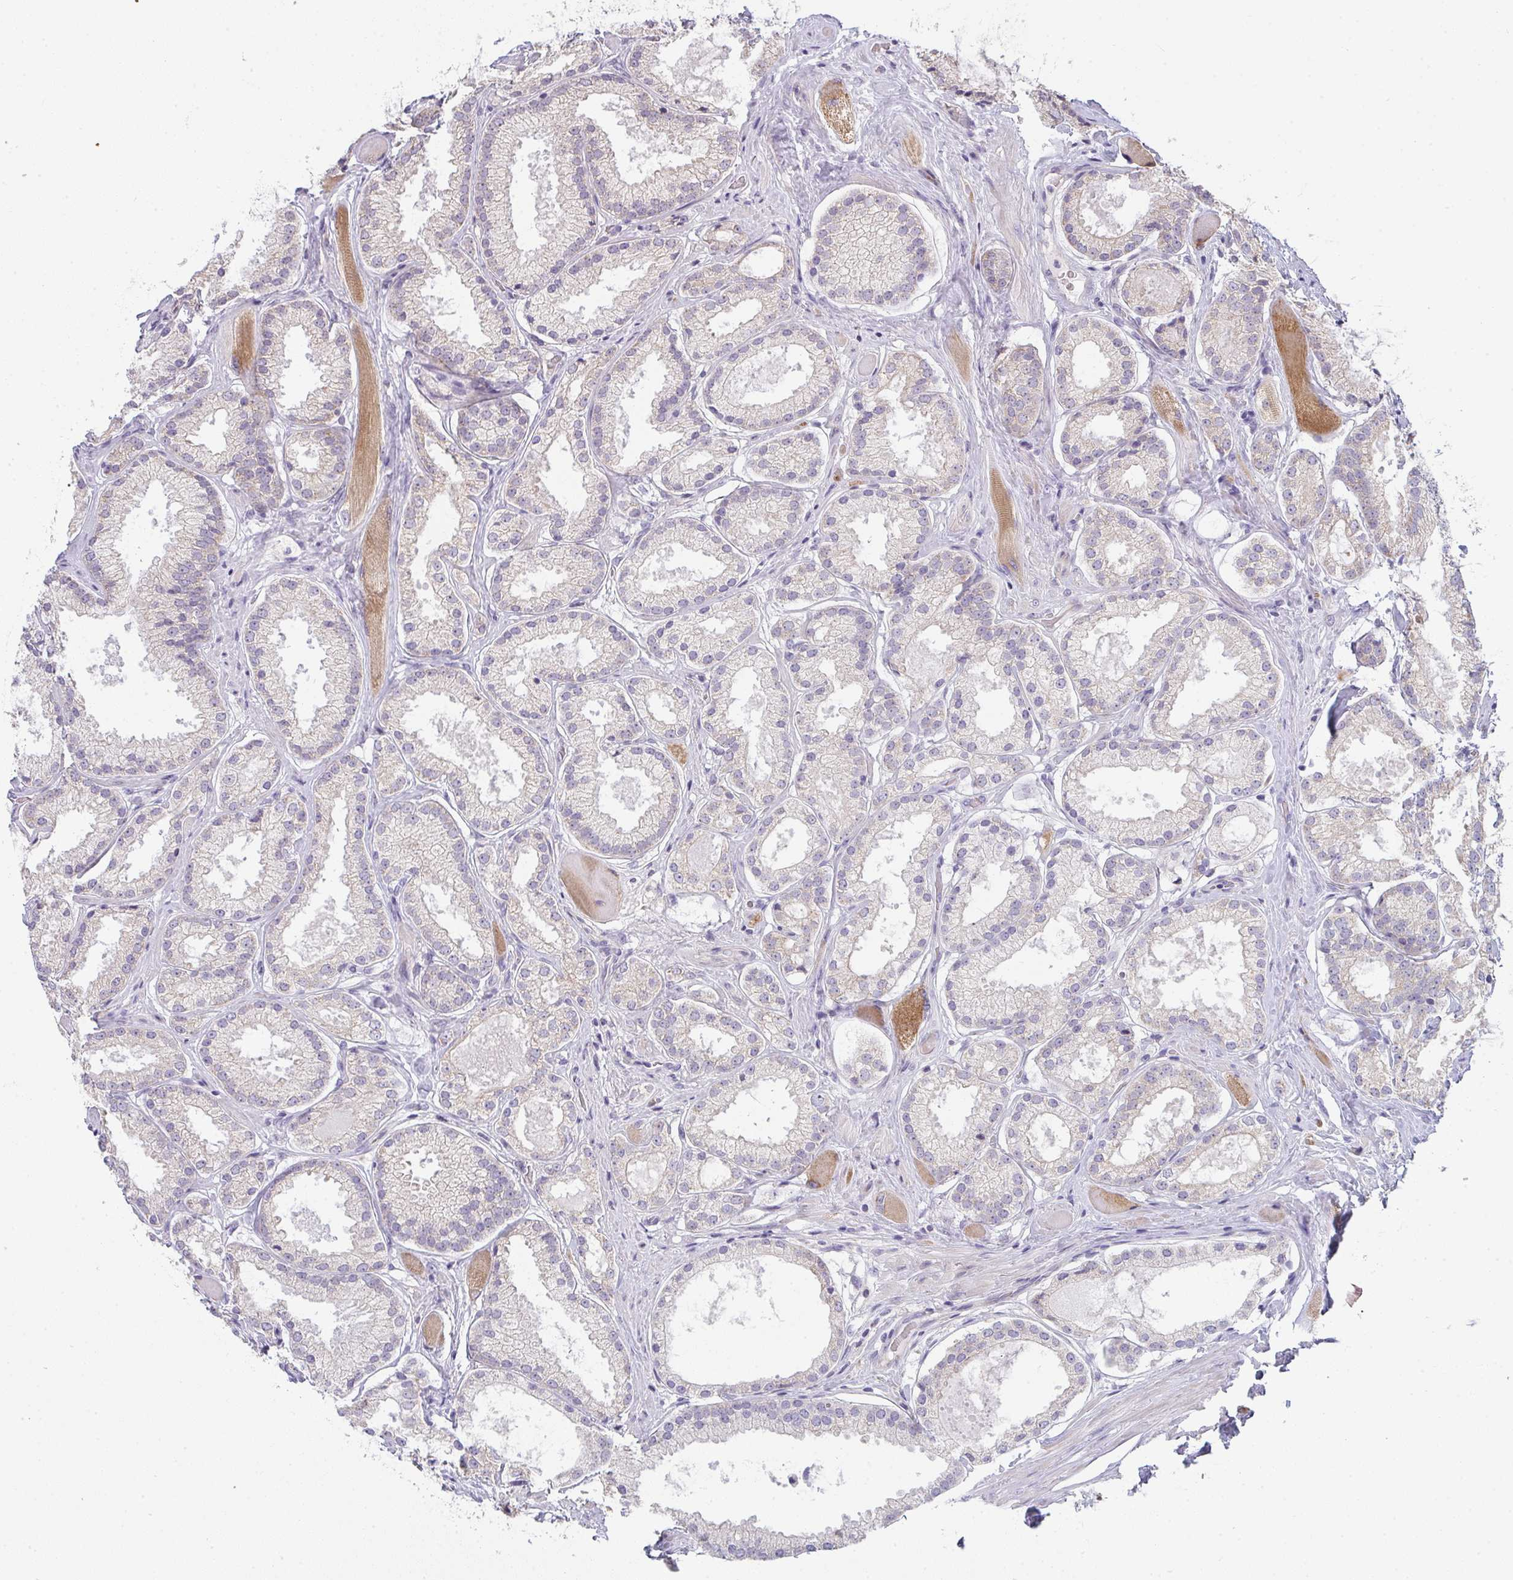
{"staining": {"intensity": "negative", "quantity": "none", "location": "none"}, "tissue": "prostate cancer", "cell_type": "Tumor cells", "image_type": "cancer", "snomed": [{"axis": "morphology", "description": "Adenocarcinoma, High grade"}, {"axis": "topography", "description": "Prostate"}], "caption": "An IHC micrograph of prostate high-grade adenocarcinoma is shown. There is no staining in tumor cells of prostate high-grade adenocarcinoma.", "gene": "CACNA1S", "patient": {"sex": "male", "age": 68}}